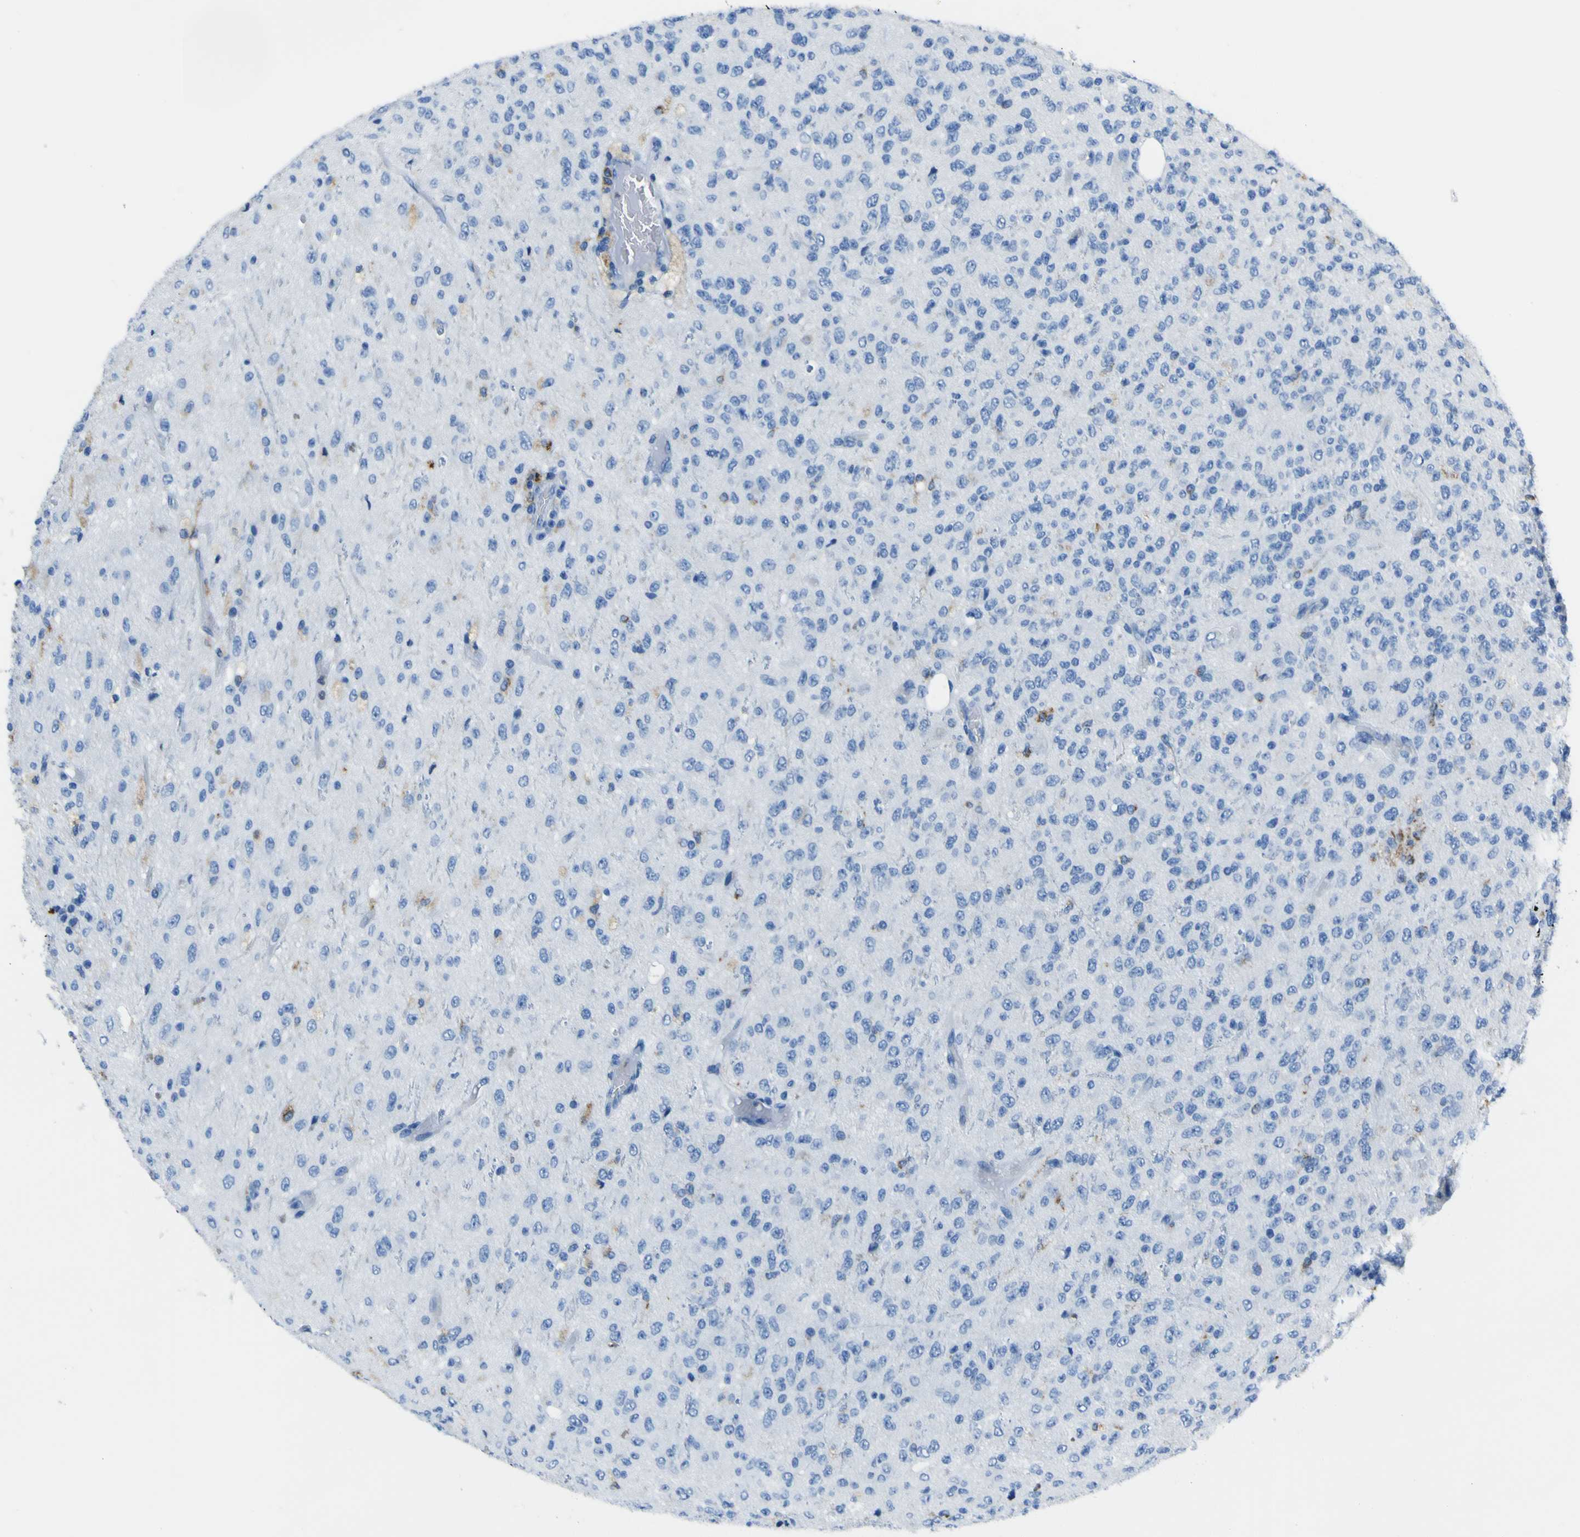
{"staining": {"intensity": "weak", "quantity": "<25%", "location": "cytoplasmic/membranous"}, "tissue": "glioma", "cell_type": "Tumor cells", "image_type": "cancer", "snomed": [{"axis": "morphology", "description": "Glioma, malignant, High grade"}, {"axis": "topography", "description": "pancreas cauda"}], "caption": "IHC histopathology image of neoplastic tissue: high-grade glioma (malignant) stained with DAB (3,3'-diaminobenzidine) shows no significant protein positivity in tumor cells.", "gene": "ACSL1", "patient": {"sex": "male", "age": 60}}